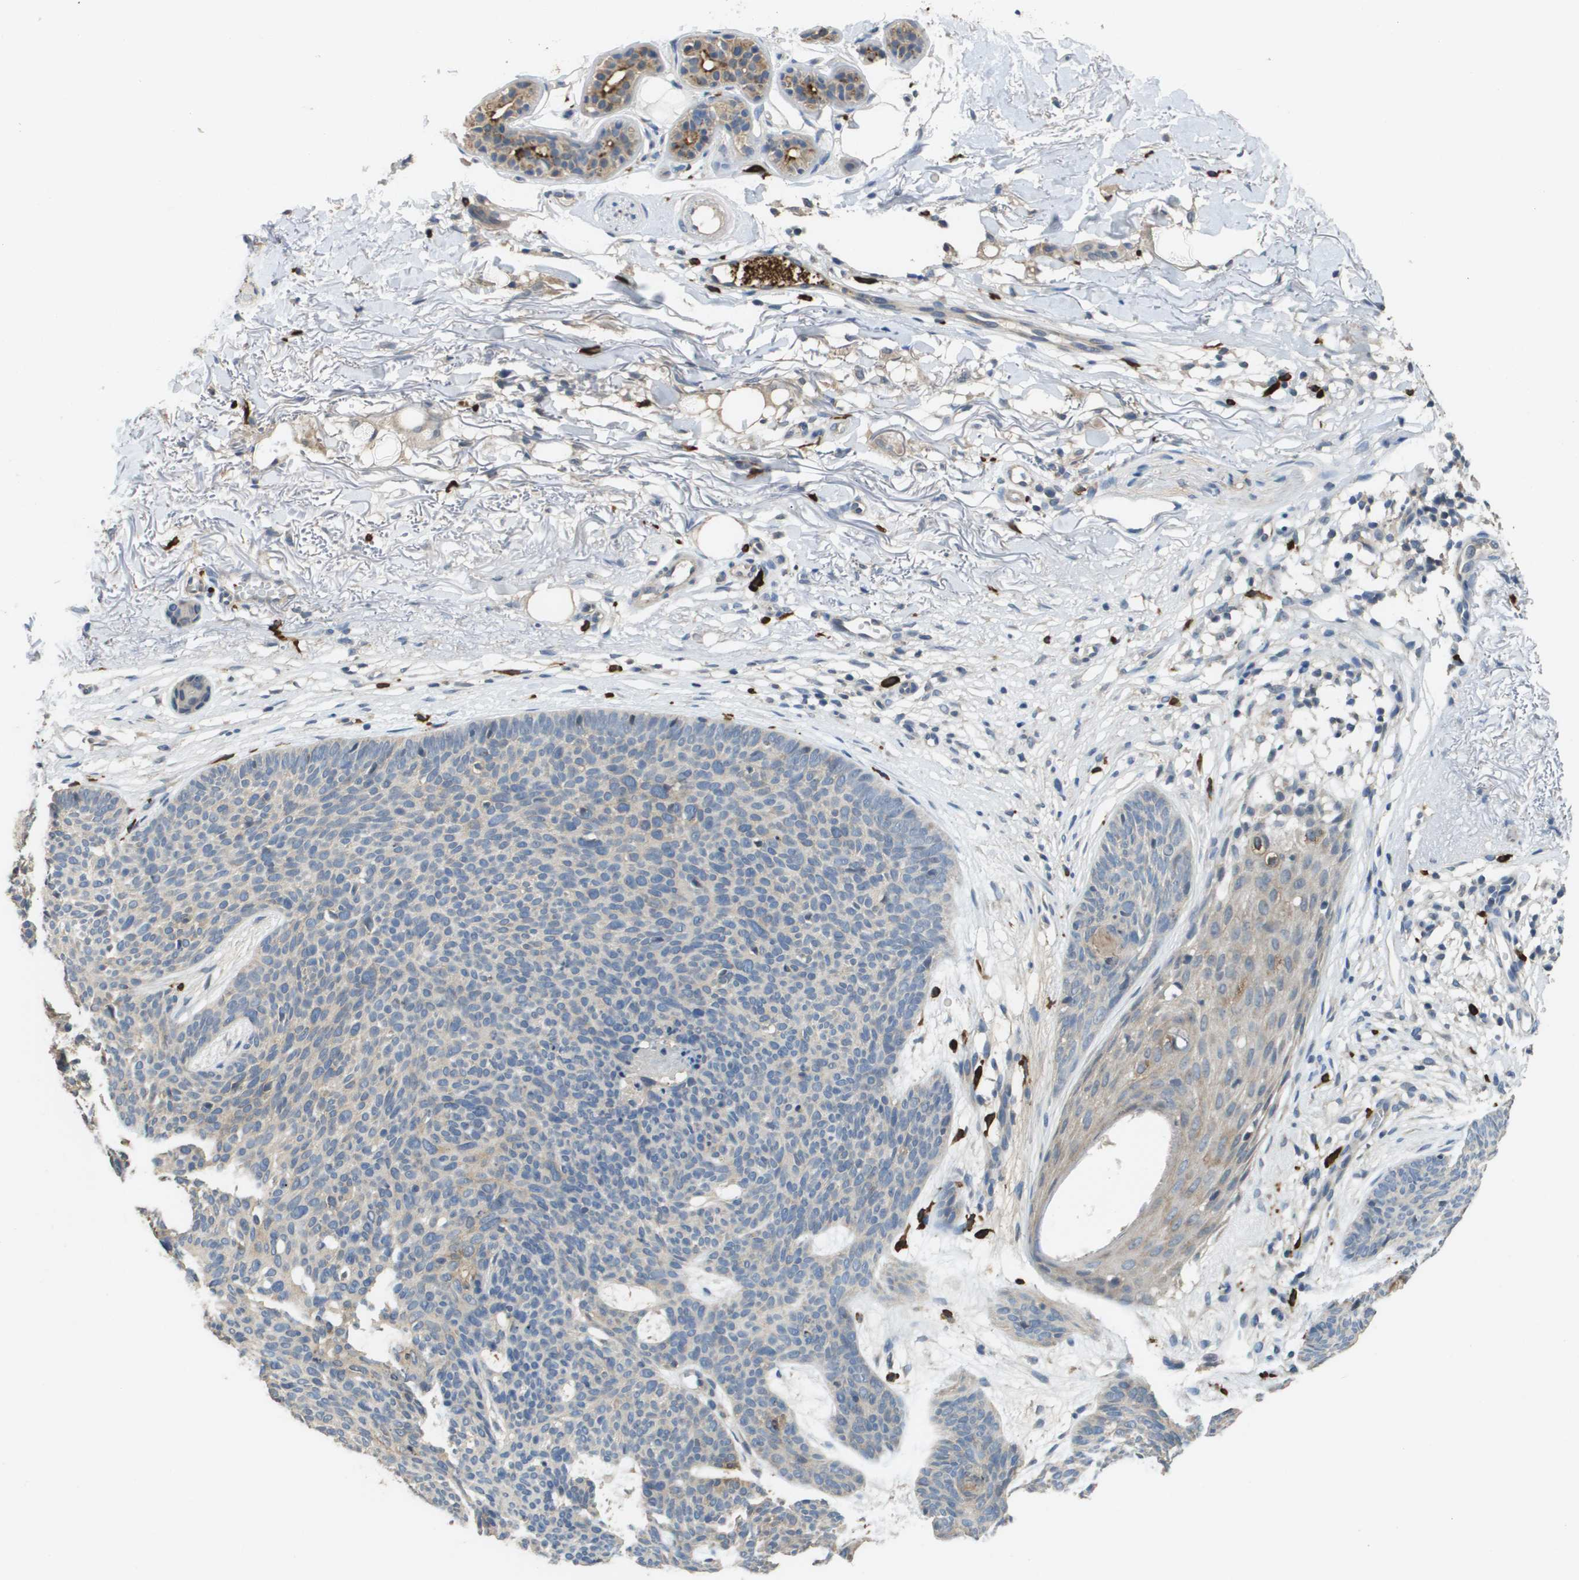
{"staining": {"intensity": "negative", "quantity": "none", "location": "none"}, "tissue": "skin cancer", "cell_type": "Tumor cells", "image_type": "cancer", "snomed": [{"axis": "morphology", "description": "Normal tissue, NOS"}, {"axis": "morphology", "description": "Basal cell carcinoma"}, {"axis": "topography", "description": "Skin"}], "caption": "The micrograph reveals no staining of tumor cells in skin cancer.", "gene": "RAB27B", "patient": {"sex": "female", "age": 70}}